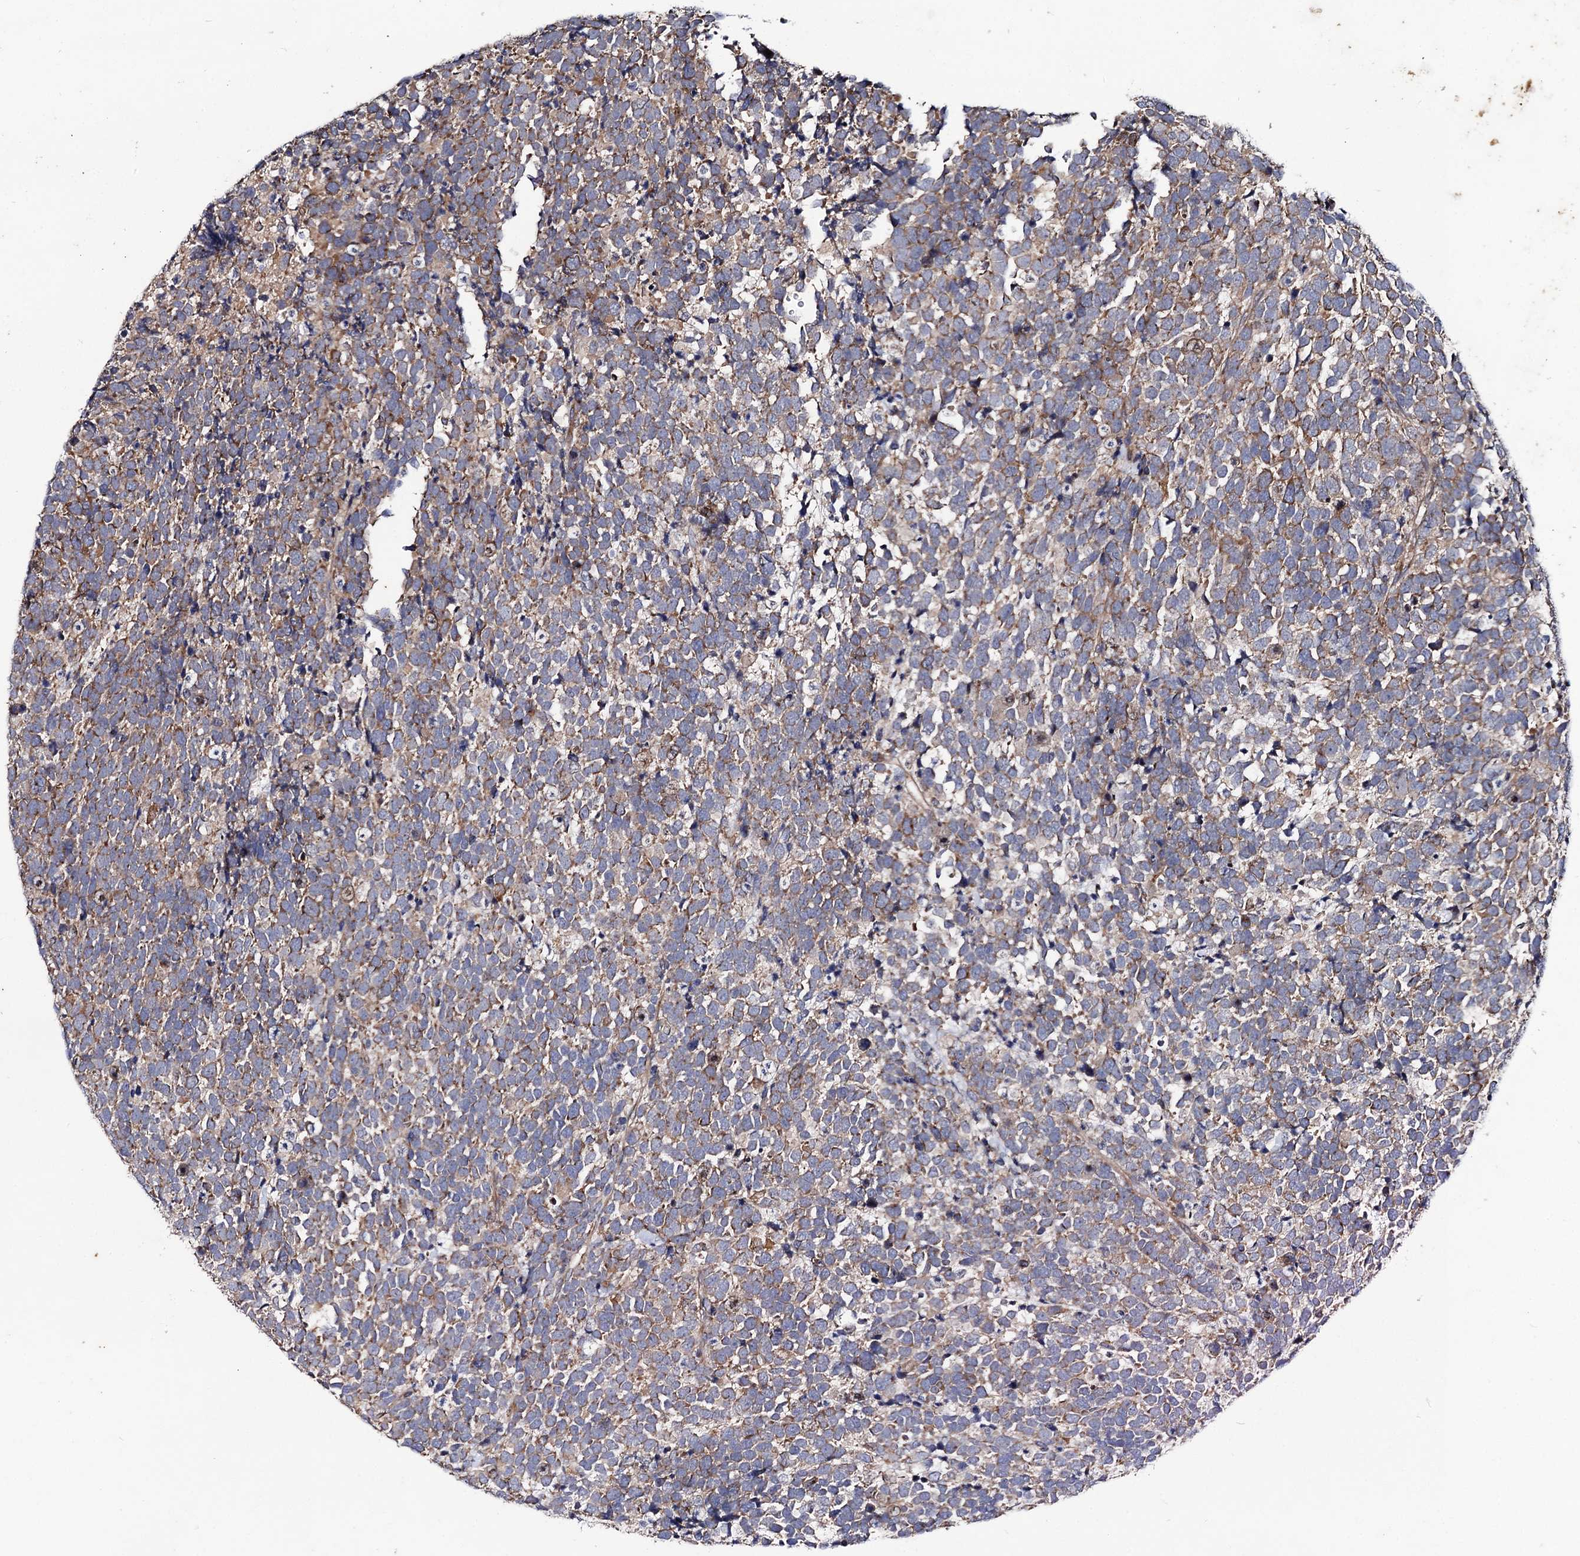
{"staining": {"intensity": "moderate", "quantity": "25%-75%", "location": "cytoplasmic/membranous"}, "tissue": "urothelial cancer", "cell_type": "Tumor cells", "image_type": "cancer", "snomed": [{"axis": "morphology", "description": "Urothelial carcinoma, High grade"}, {"axis": "topography", "description": "Urinary bladder"}], "caption": "Approximately 25%-75% of tumor cells in human urothelial cancer demonstrate moderate cytoplasmic/membranous protein expression as visualized by brown immunohistochemical staining.", "gene": "DYDC1", "patient": {"sex": "female", "age": 82}}